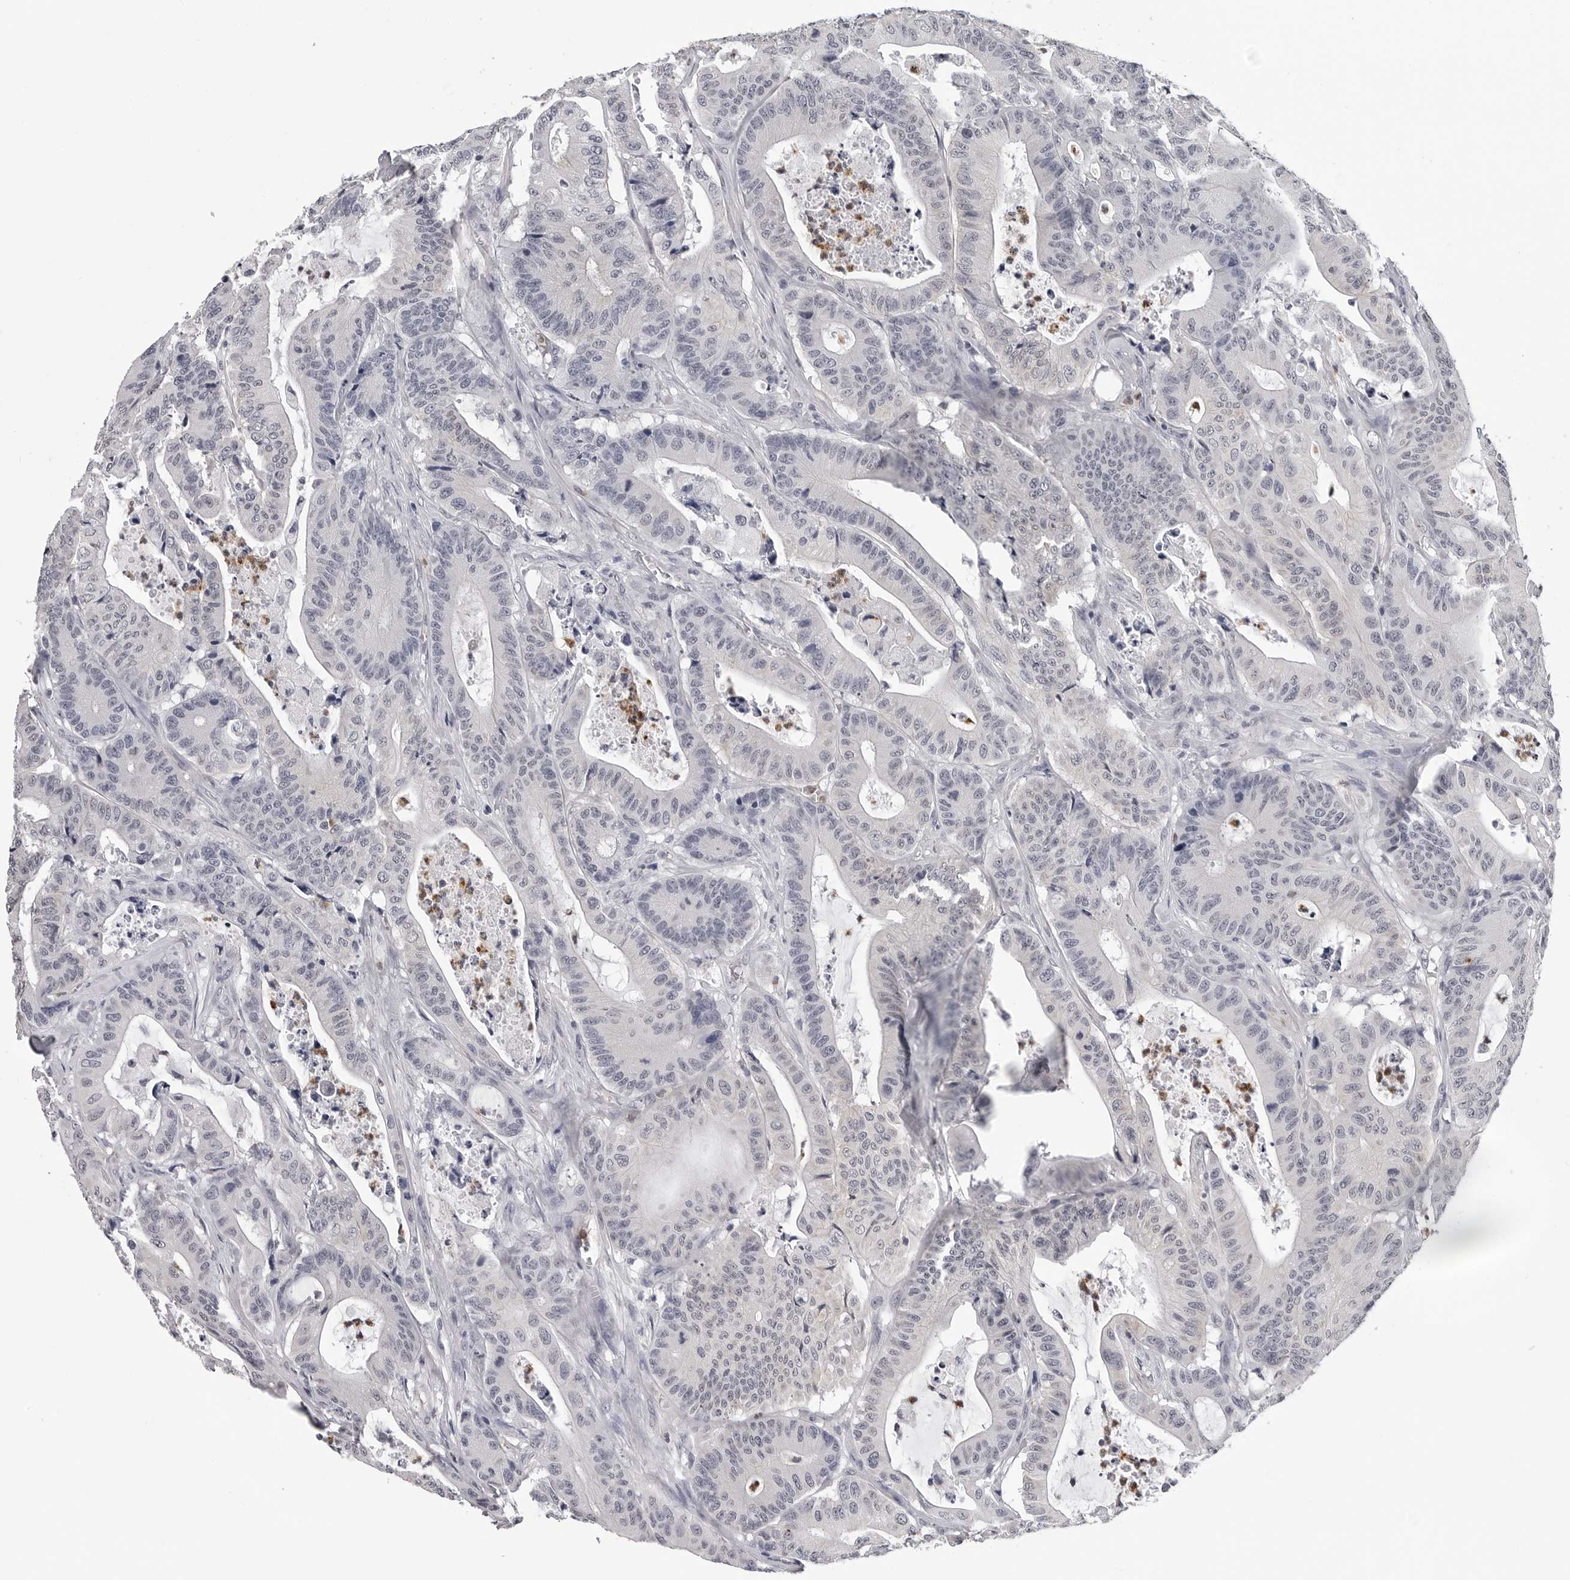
{"staining": {"intensity": "negative", "quantity": "none", "location": "none"}, "tissue": "colorectal cancer", "cell_type": "Tumor cells", "image_type": "cancer", "snomed": [{"axis": "morphology", "description": "Adenocarcinoma, NOS"}, {"axis": "topography", "description": "Colon"}], "caption": "The image reveals no significant expression in tumor cells of colorectal cancer (adenocarcinoma).", "gene": "TRMT13", "patient": {"sex": "female", "age": 84}}